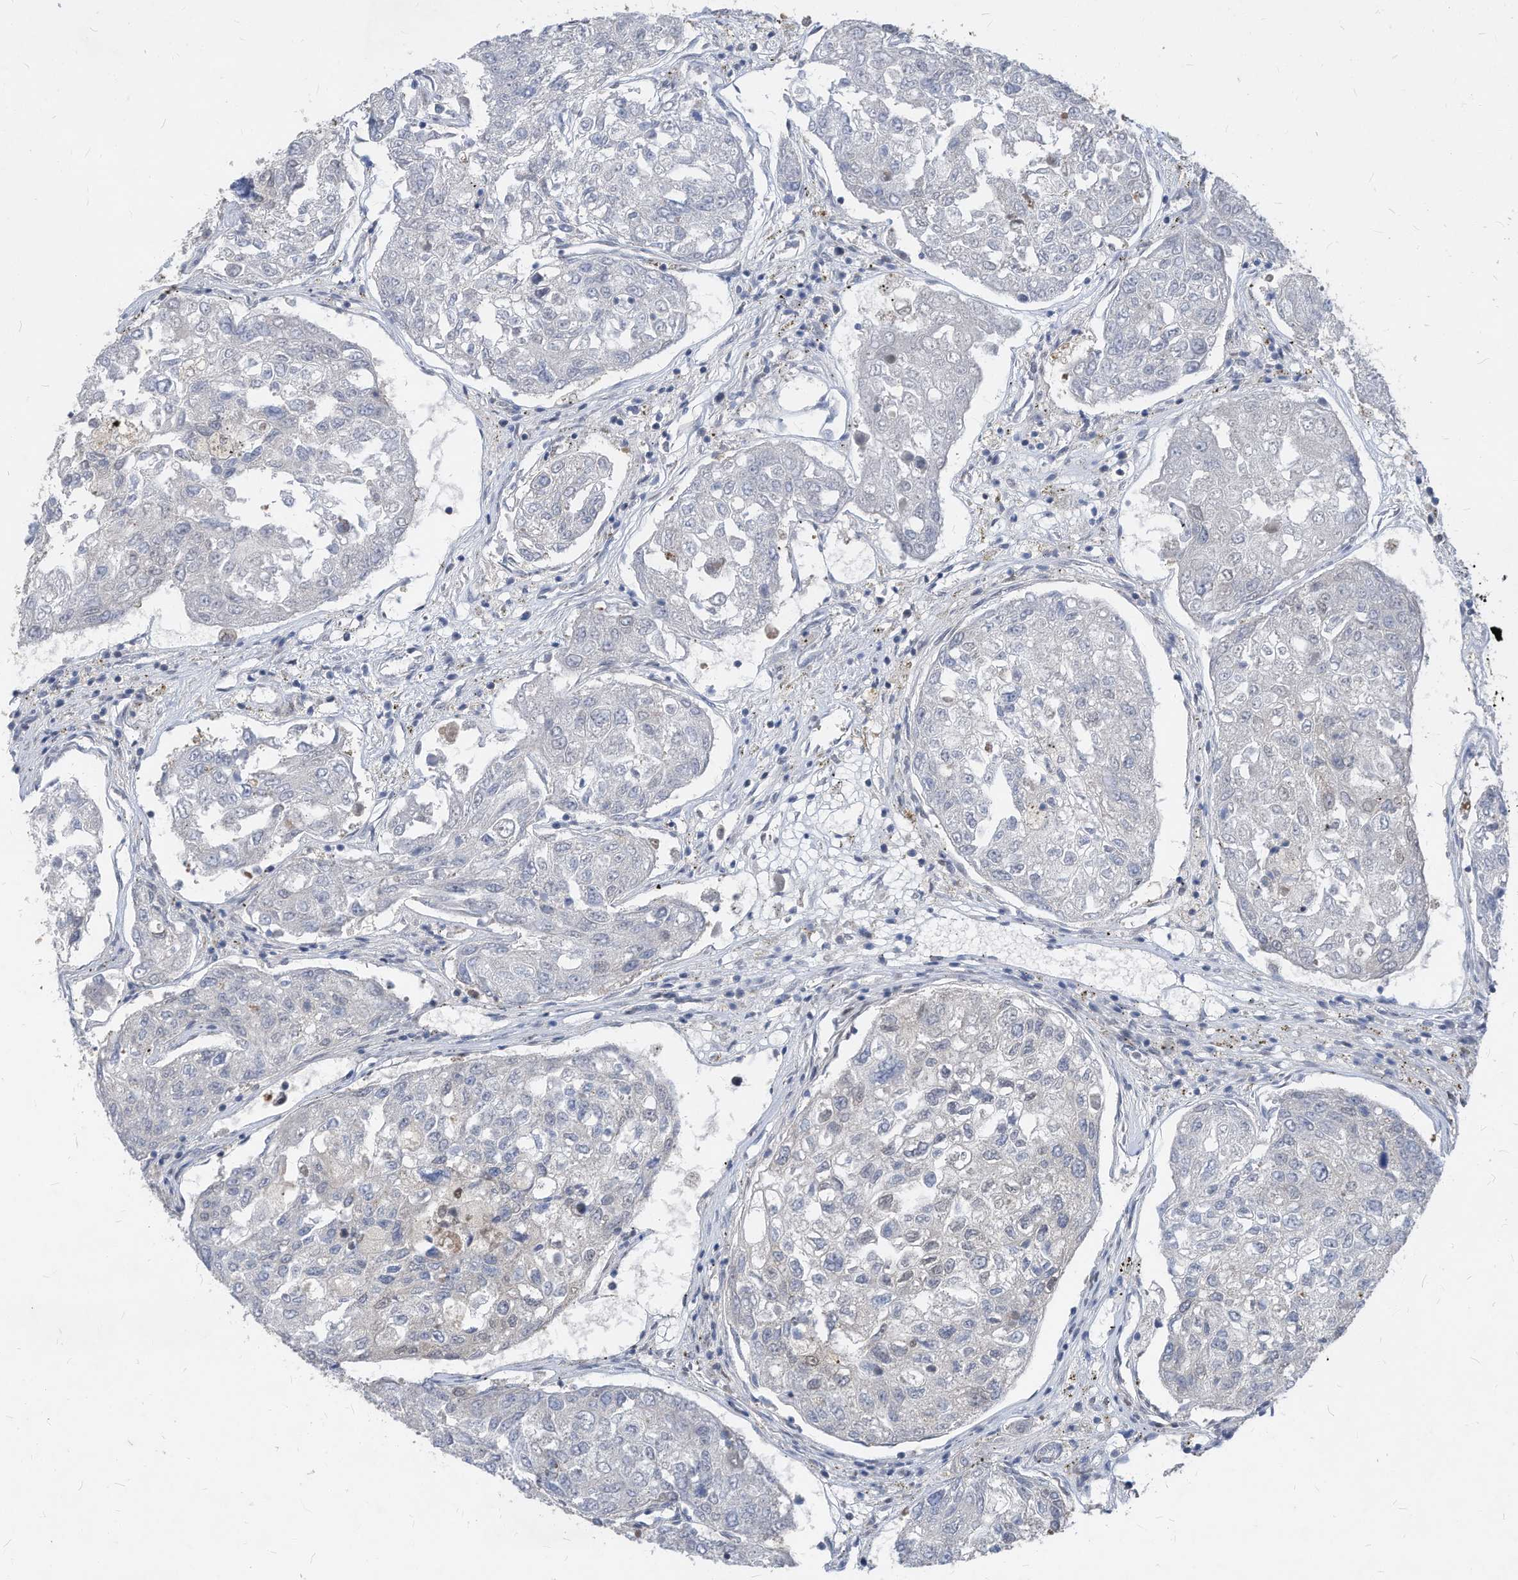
{"staining": {"intensity": "negative", "quantity": "none", "location": "none"}, "tissue": "urothelial cancer", "cell_type": "Tumor cells", "image_type": "cancer", "snomed": [{"axis": "morphology", "description": "Urothelial carcinoma, High grade"}, {"axis": "topography", "description": "Lymph node"}, {"axis": "topography", "description": "Urinary bladder"}], "caption": "Immunohistochemistry (IHC) photomicrograph of neoplastic tissue: human high-grade urothelial carcinoma stained with DAB exhibits no significant protein staining in tumor cells.", "gene": "KPNB1", "patient": {"sex": "male", "age": 51}}